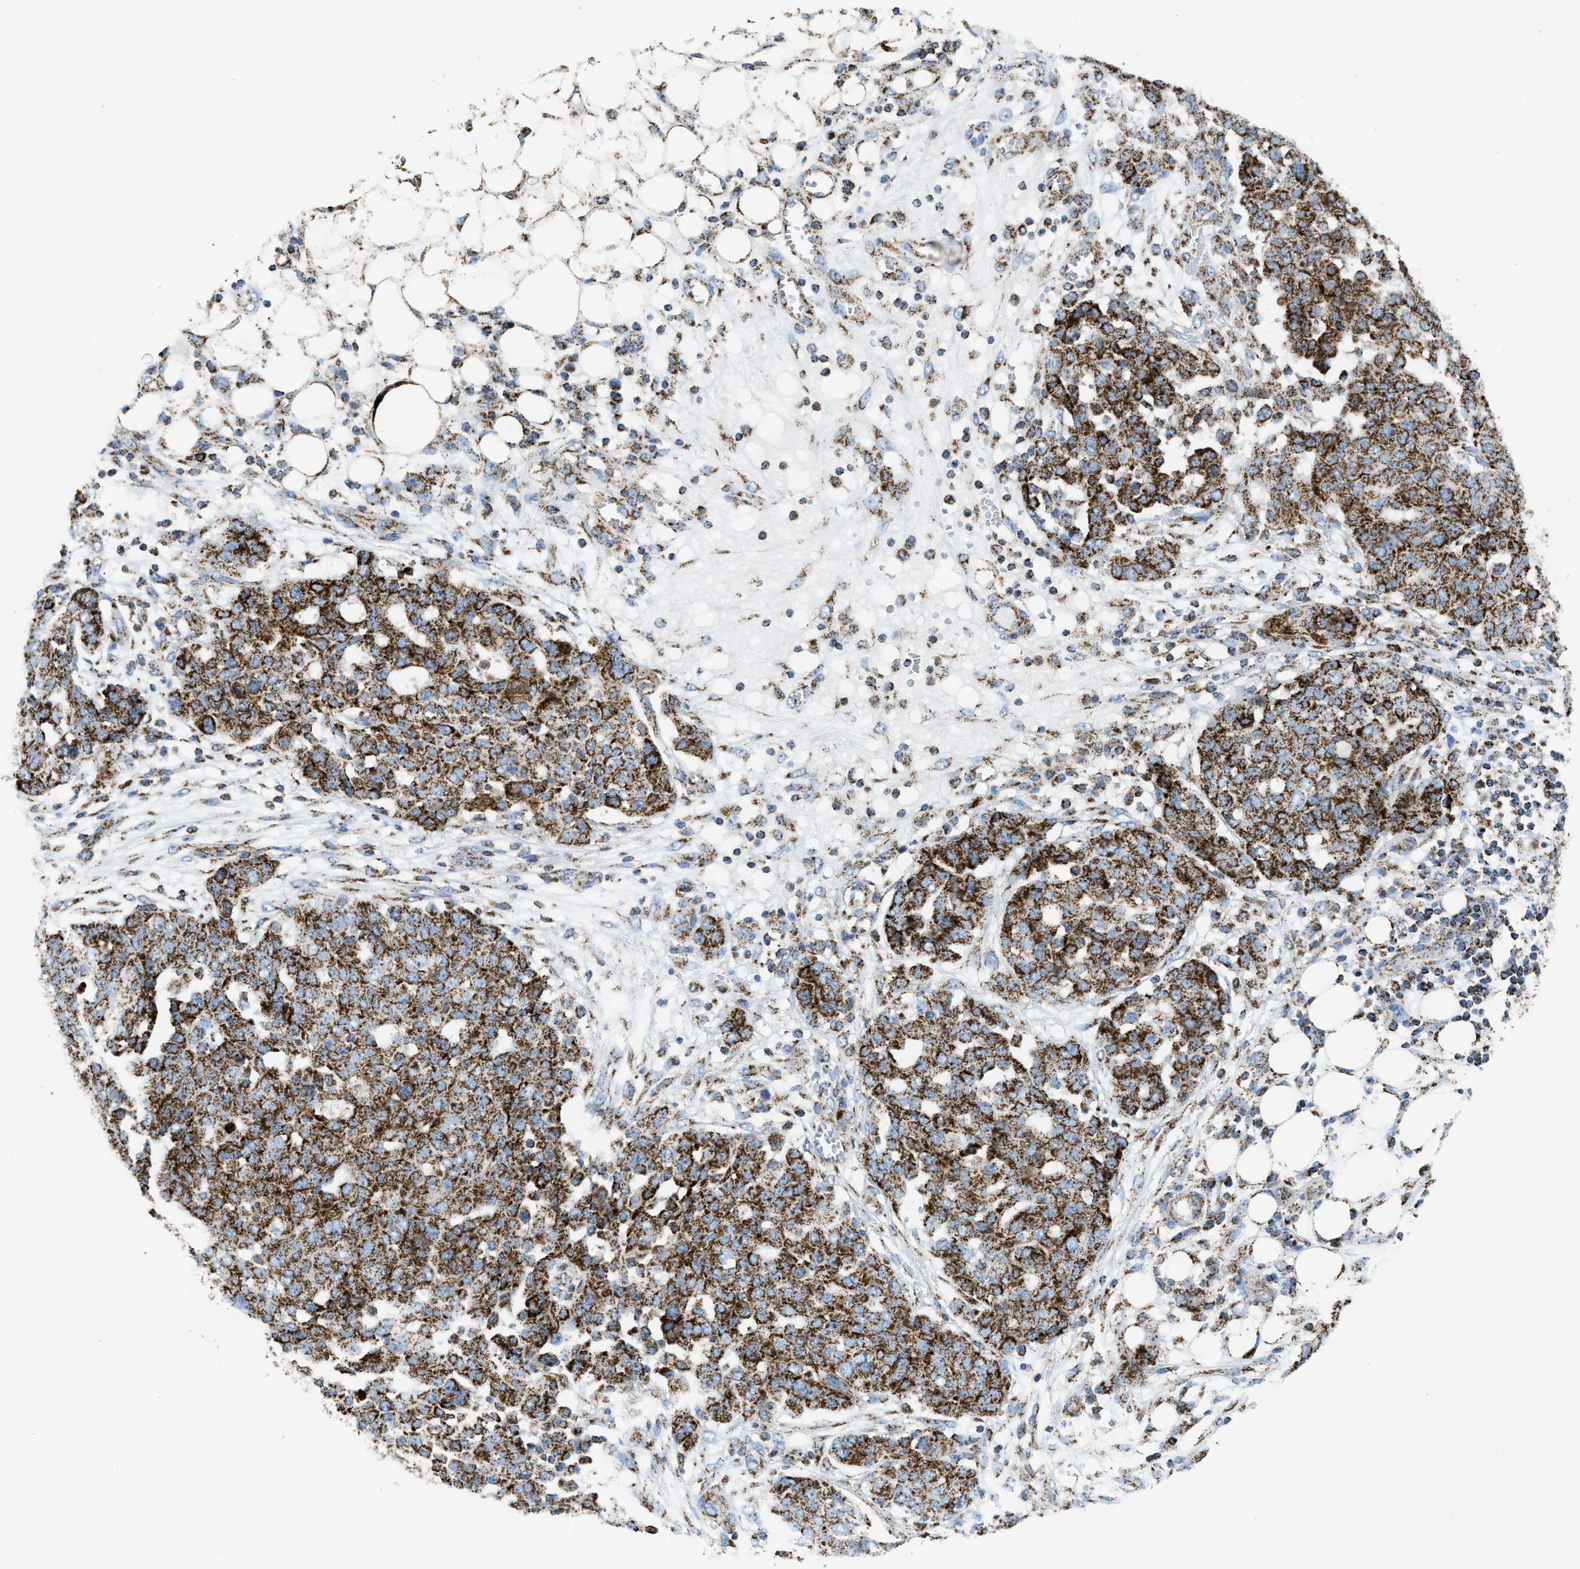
{"staining": {"intensity": "strong", "quantity": ">75%", "location": "cytoplasmic/membranous"}, "tissue": "ovarian cancer", "cell_type": "Tumor cells", "image_type": "cancer", "snomed": [{"axis": "morphology", "description": "Cystadenocarcinoma, serous, NOS"}, {"axis": "topography", "description": "Soft tissue"}, {"axis": "topography", "description": "Ovary"}], "caption": "Immunohistochemical staining of human ovarian cancer displays high levels of strong cytoplasmic/membranous protein expression in about >75% of tumor cells. The protein is shown in brown color, while the nuclei are stained blue.", "gene": "ECHS1", "patient": {"sex": "female", "age": 57}}